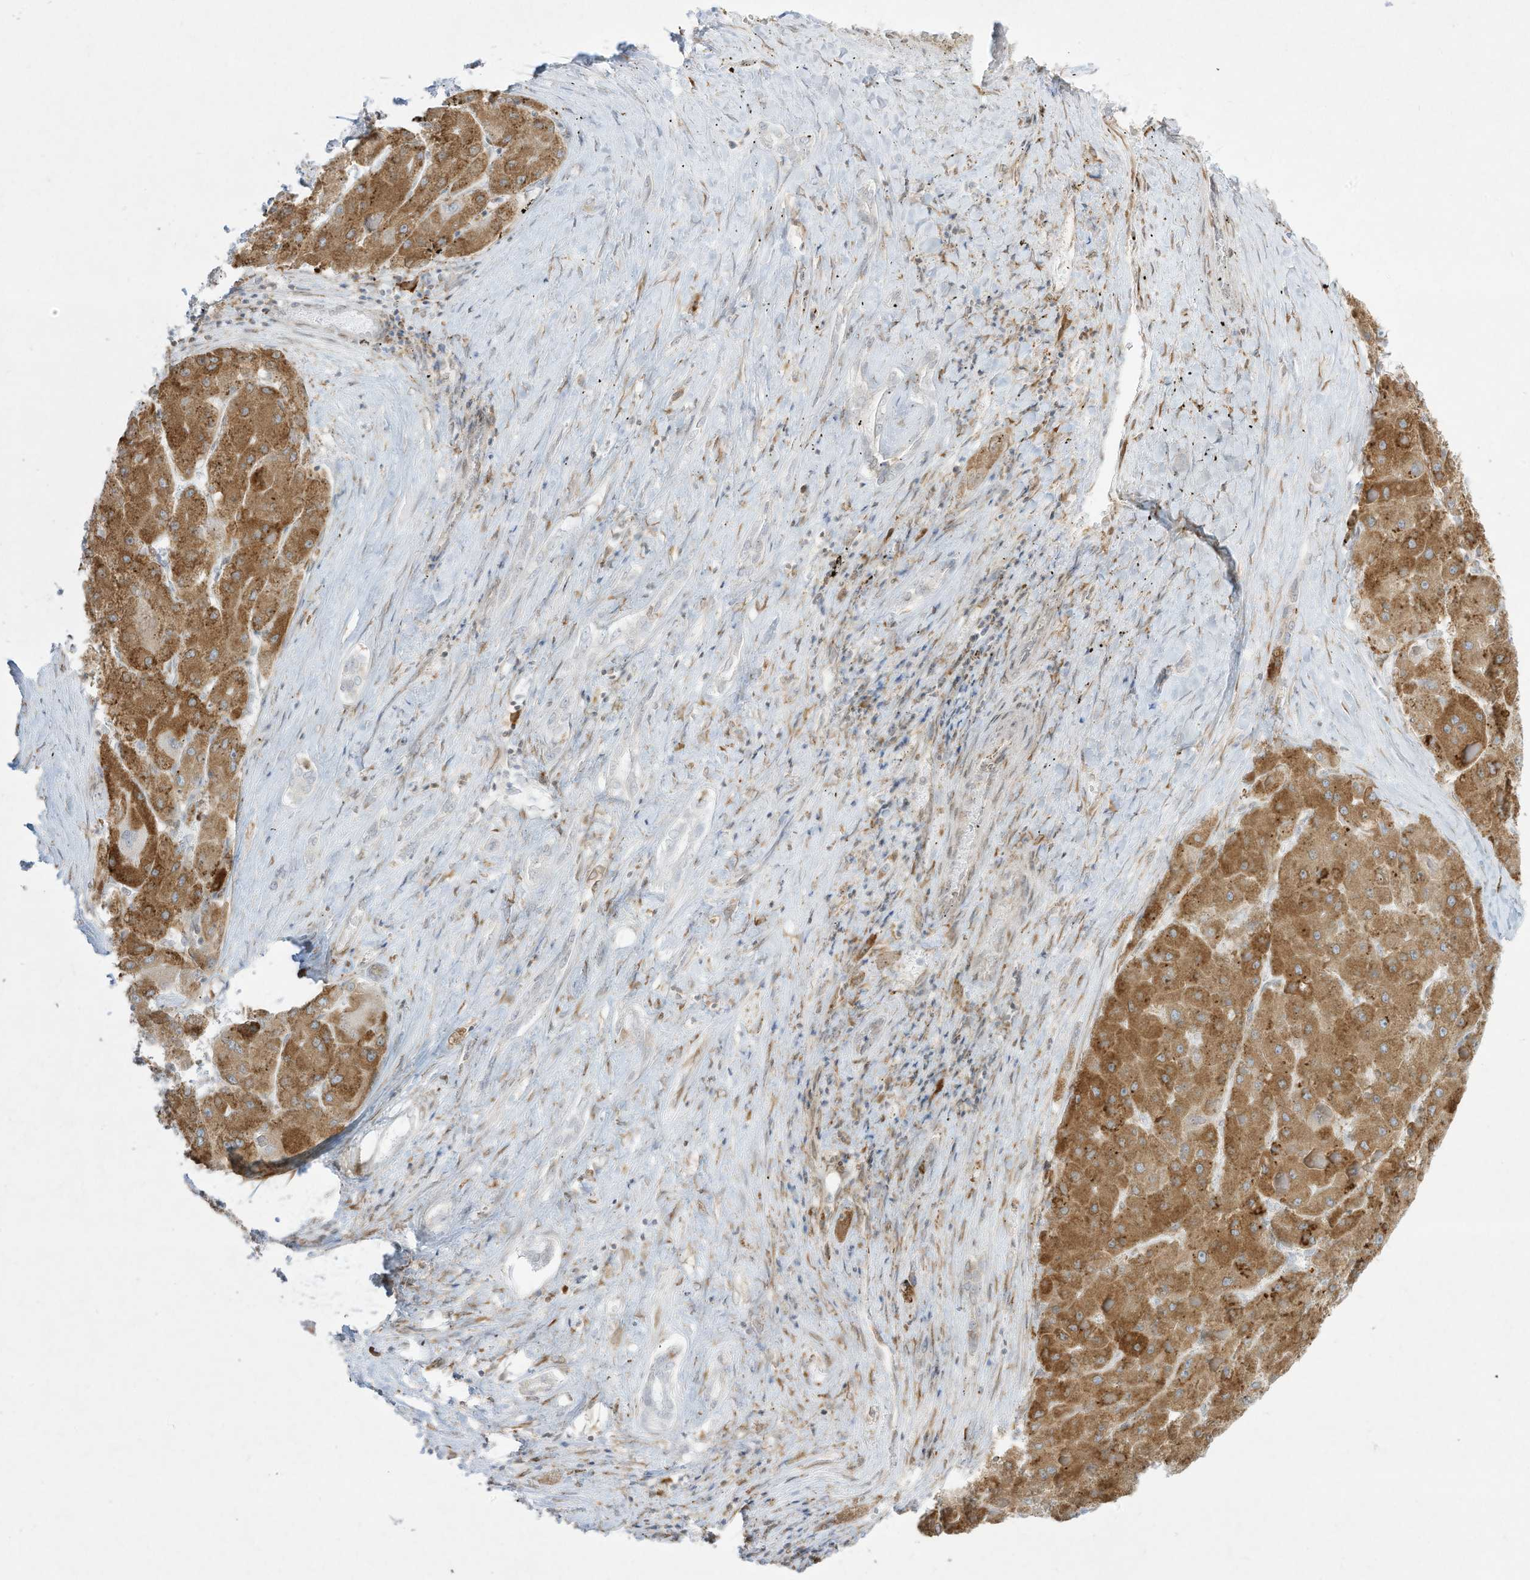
{"staining": {"intensity": "moderate", "quantity": ">75%", "location": "cytoplasmic/membranous"}, "tissue": "liver cancer", "cell_type": "Tumor cells", "image_type": "cancer", "snomed": [{"axis": "morphology", "description": "Carcinoma, Hepatocellular, NOS"}, {"axis": "topography", "description": "Liver"}], "caption": "Tumor cells reveal medium levels of moderate cytoplasmic/membranous expression in approximately >75% of cells in human liver cancer. (DAB (3,3'-diaminobenzidine) = brown stain, brightfield microscopy at high magnification).", "gene": "PTK6", "patient": {"sex": "female", "age": 73}}